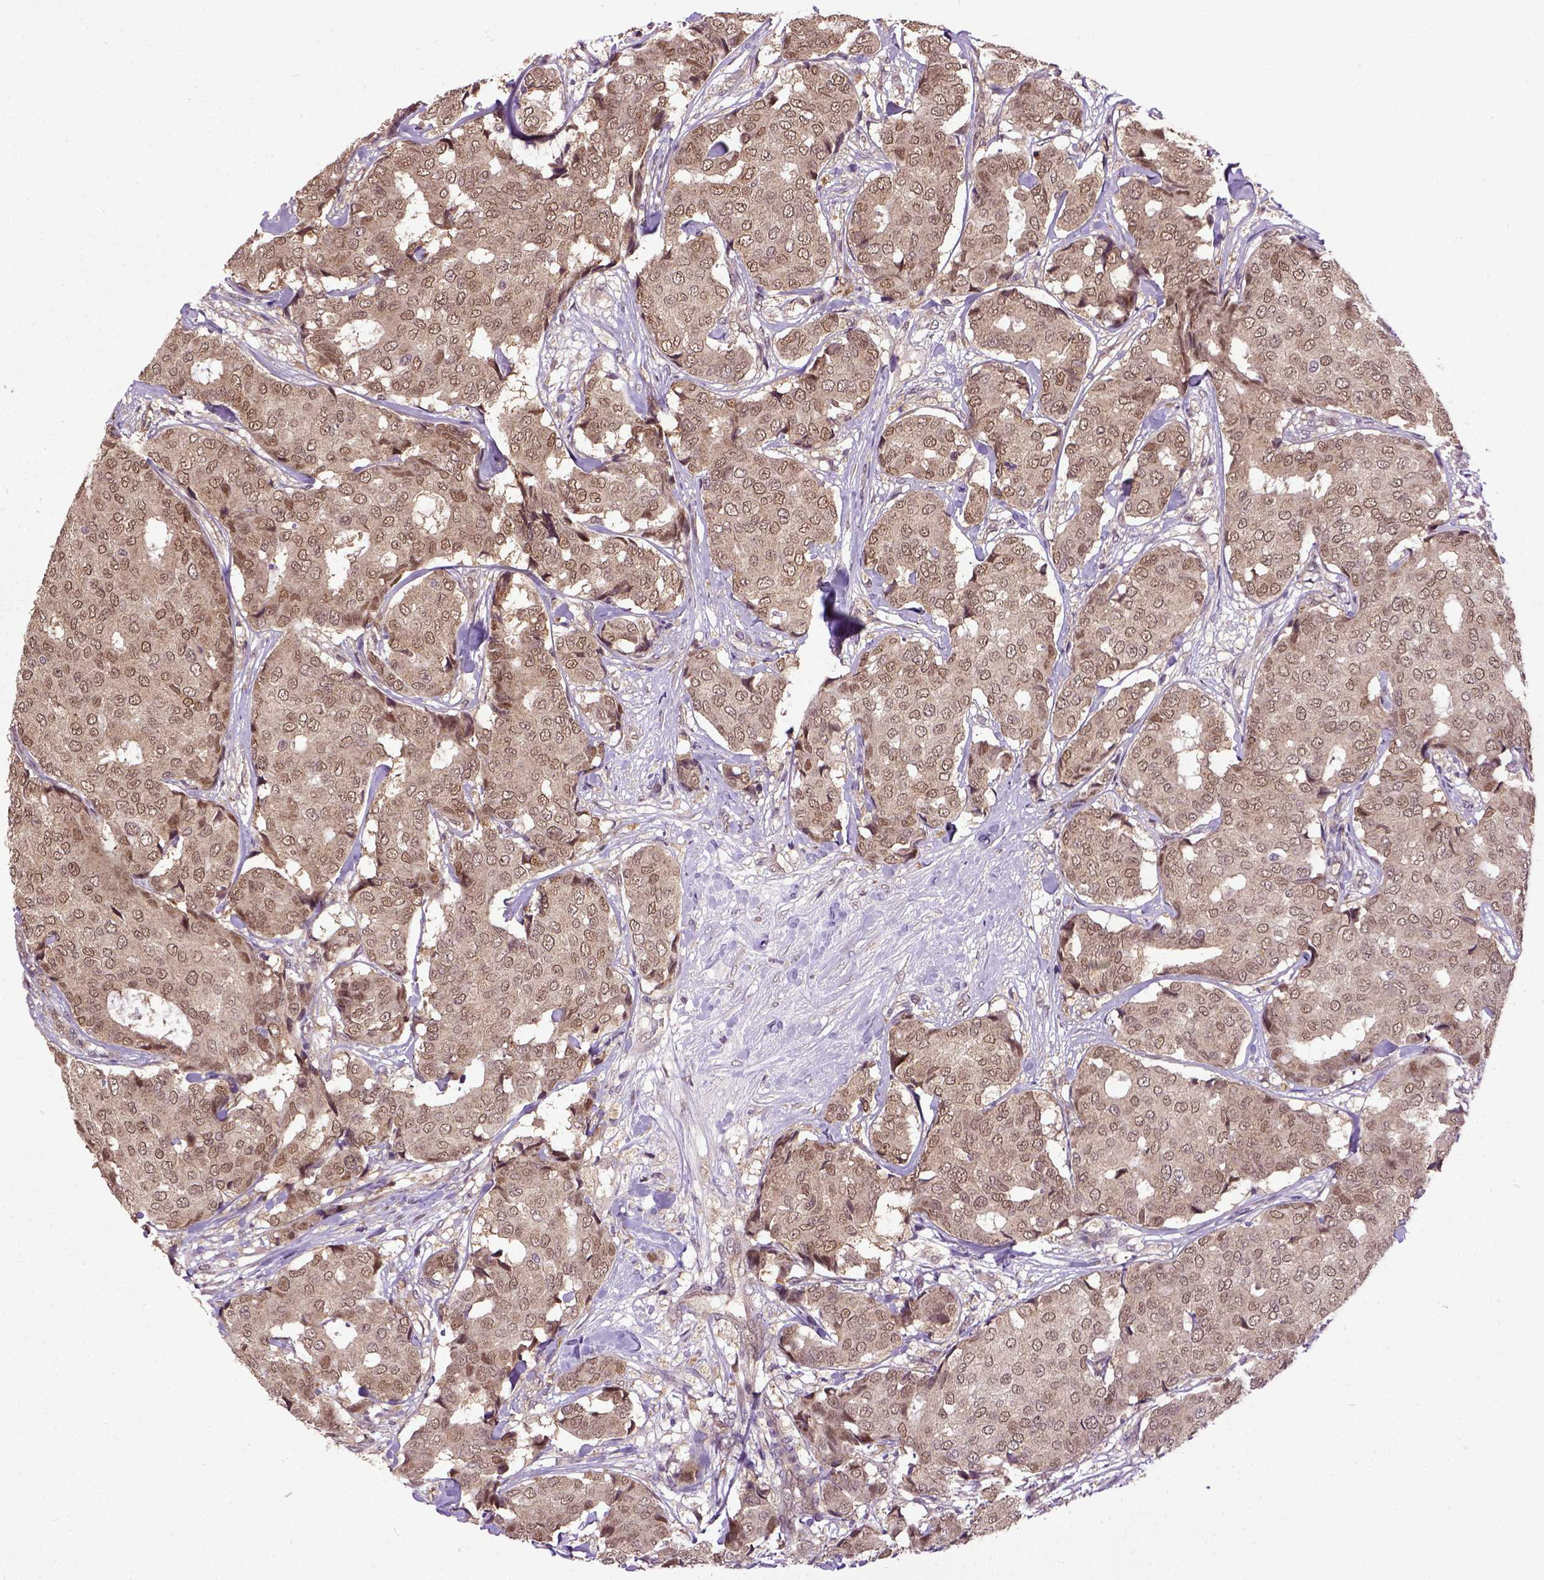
{"staining": {"intensity": "moderate", "quantity": ">75%", "location": "cytoplasmic/membranous,nuclear"}, "tissue": "breast cancer", "cell_type": "Tumor cells", "image_type": "cancer", "snomed": [{"axis": "morphology", "description": "Duct carcinoma"}, {"axis": "topography", "description": "Breast"}], "caption": "Protein expression analysis of human breast cancer (invasive ductal carcinoma) reveals moderate cytoplasmic/membranous and nuclear positivity in about >75% of tumor cells.", "gene": "UBA3", "patient": {"sex": "female", "age": 75}}